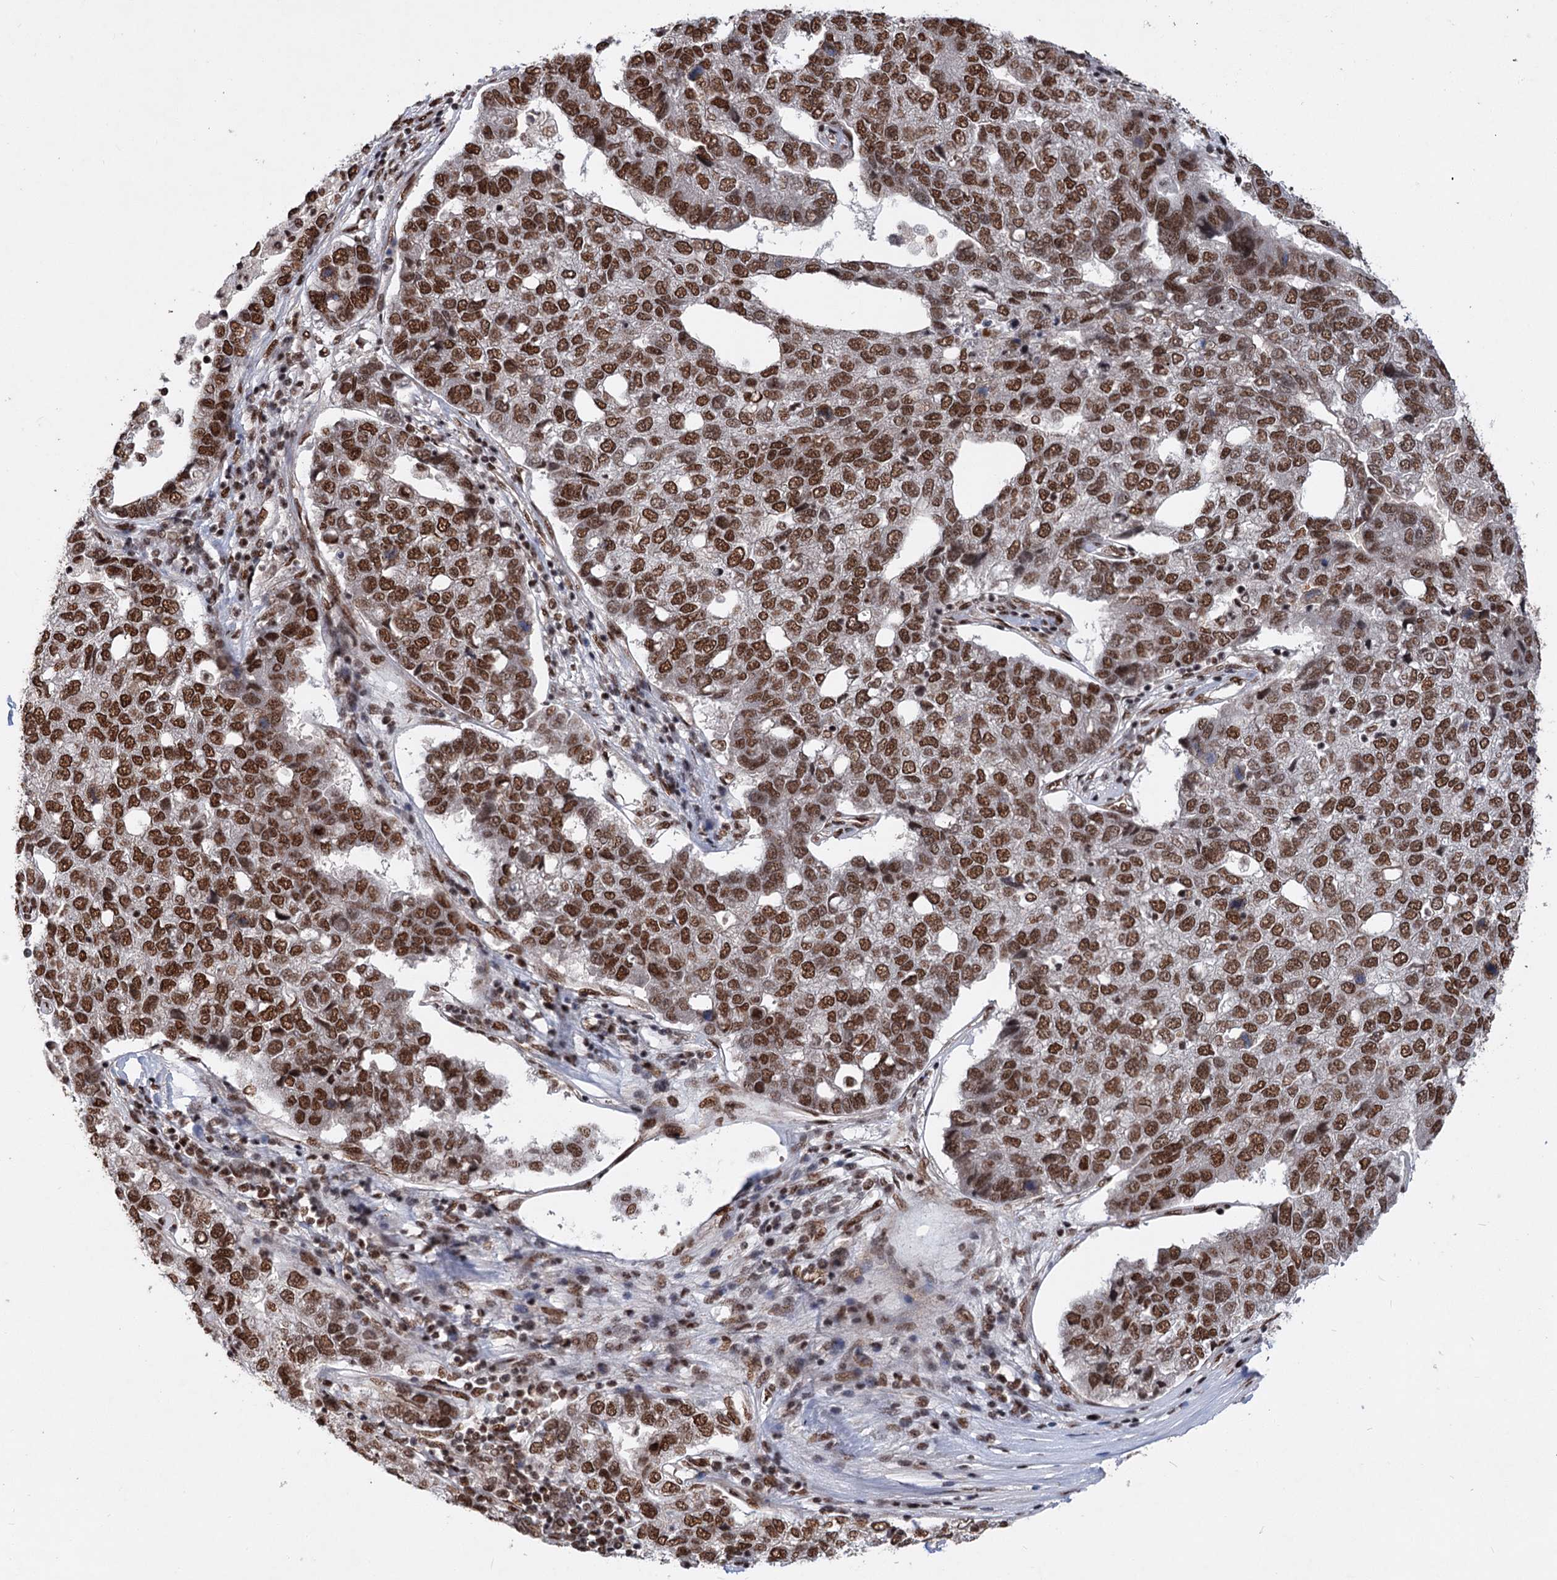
{"staining": {"intensity": "strong", "quantity": ">75%", "location": "nuclear"}, "tissue": "pancreatic cancer", "cell_type": "Tumor cells", "image_type": "cancer", "snomed": [{"axis": "morphology", "description": "Adenocarcinoma, NOS"}, {"axis": "topography", "description": "Pancreas"}], "caption": "Human pancreatic adenocarcinoma stained for a protein (brown) demonstrates strong nuclear positive staining in approximately >75% of tumor cells.", "gene": "MAML1", "patient": {"sex": "female", "age": 61}}